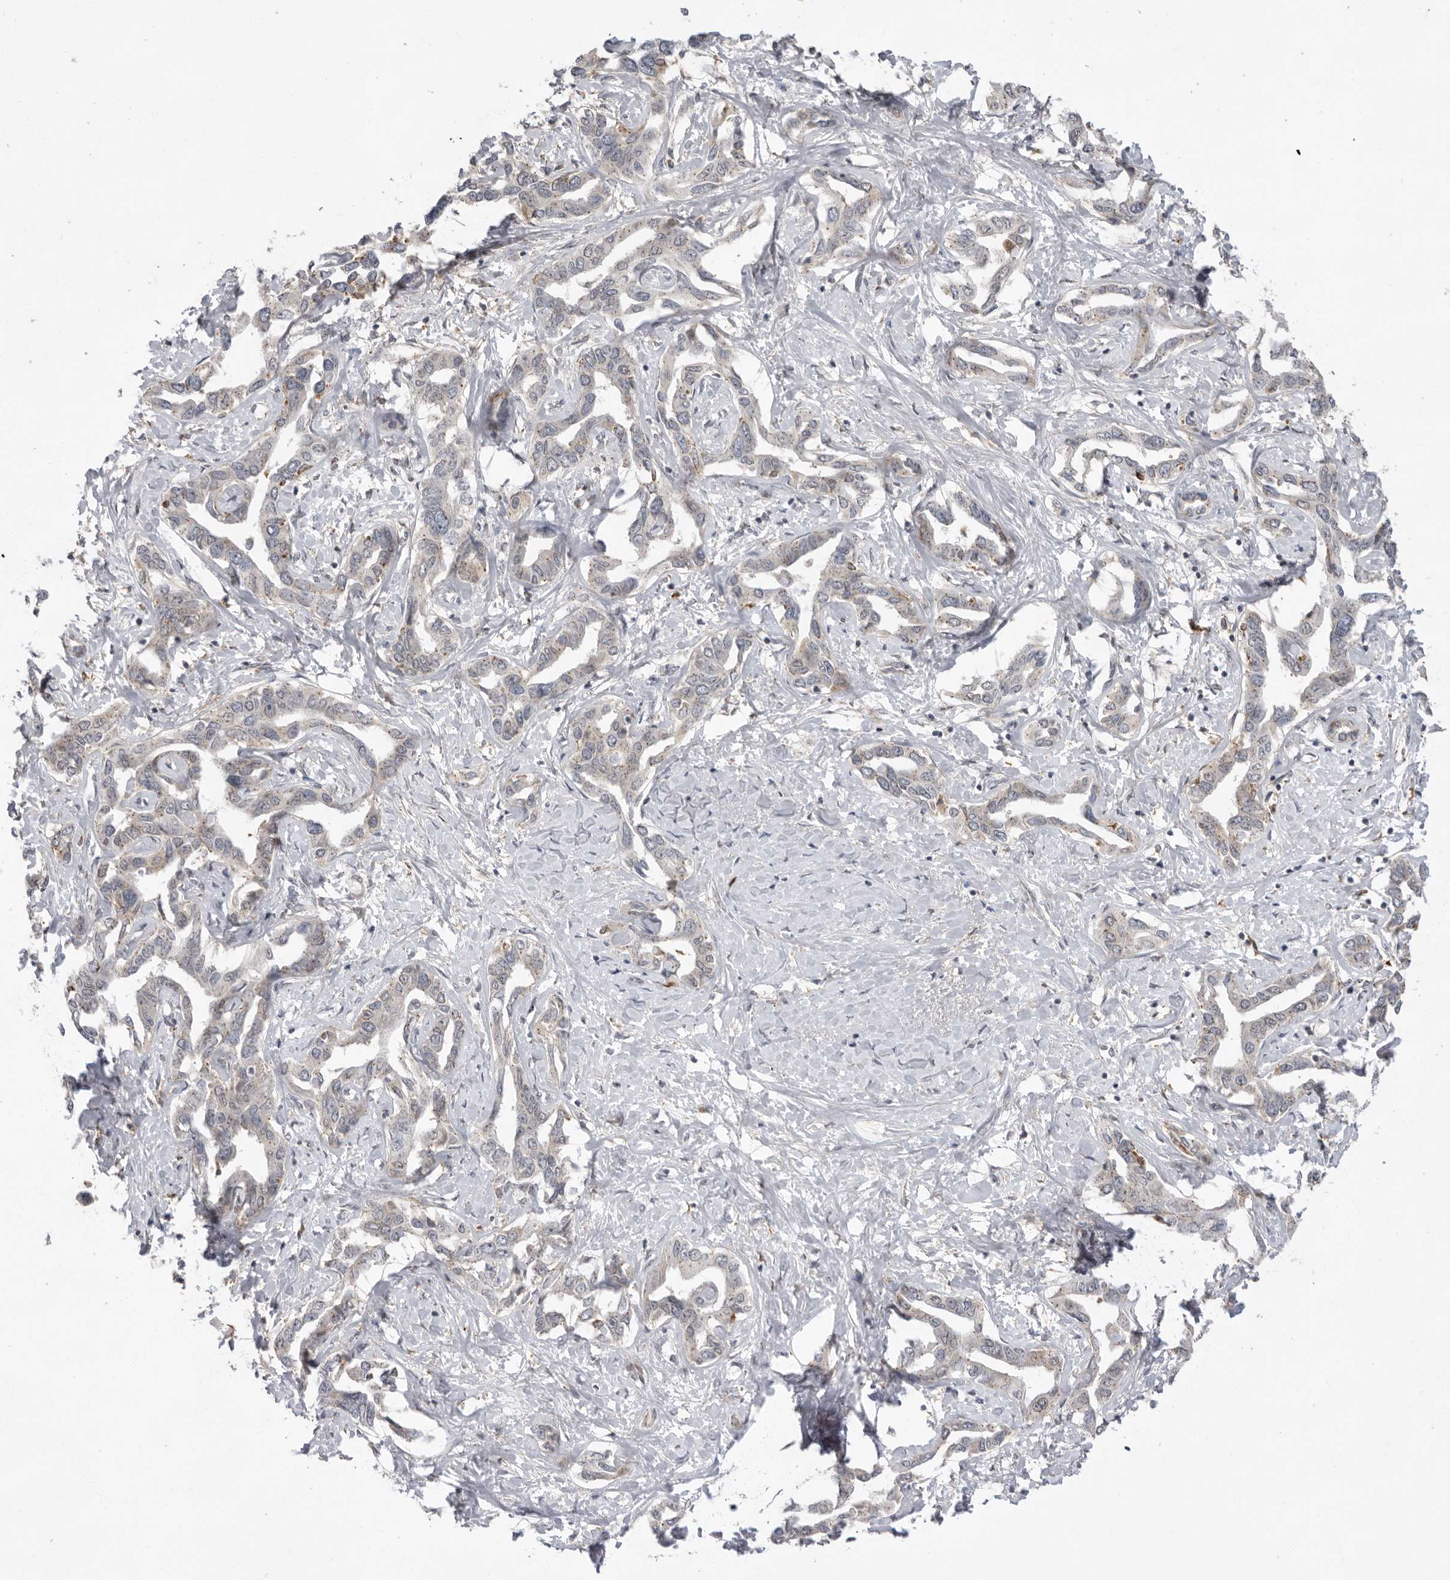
{"staining": {"intensity": "weak", "quantity": "<25%", "location": "cytoplasmic/membranous"}, "tissue": "liver cancer", "cell_type": "Tumor cells", "image_type": "cancer", "snomed": [{"axis": "morphology", "description": "Cholangiocarcinoma"}, {"axis": "topography", "description": "Liver"}], "caption": "Immunohistochemistry (IHC) of human liver cancer (cholangiocarcinoma) displays no expression in tumor cells.", "gene": "TLR3", "patient": {"sex": "male", "age": 59}}